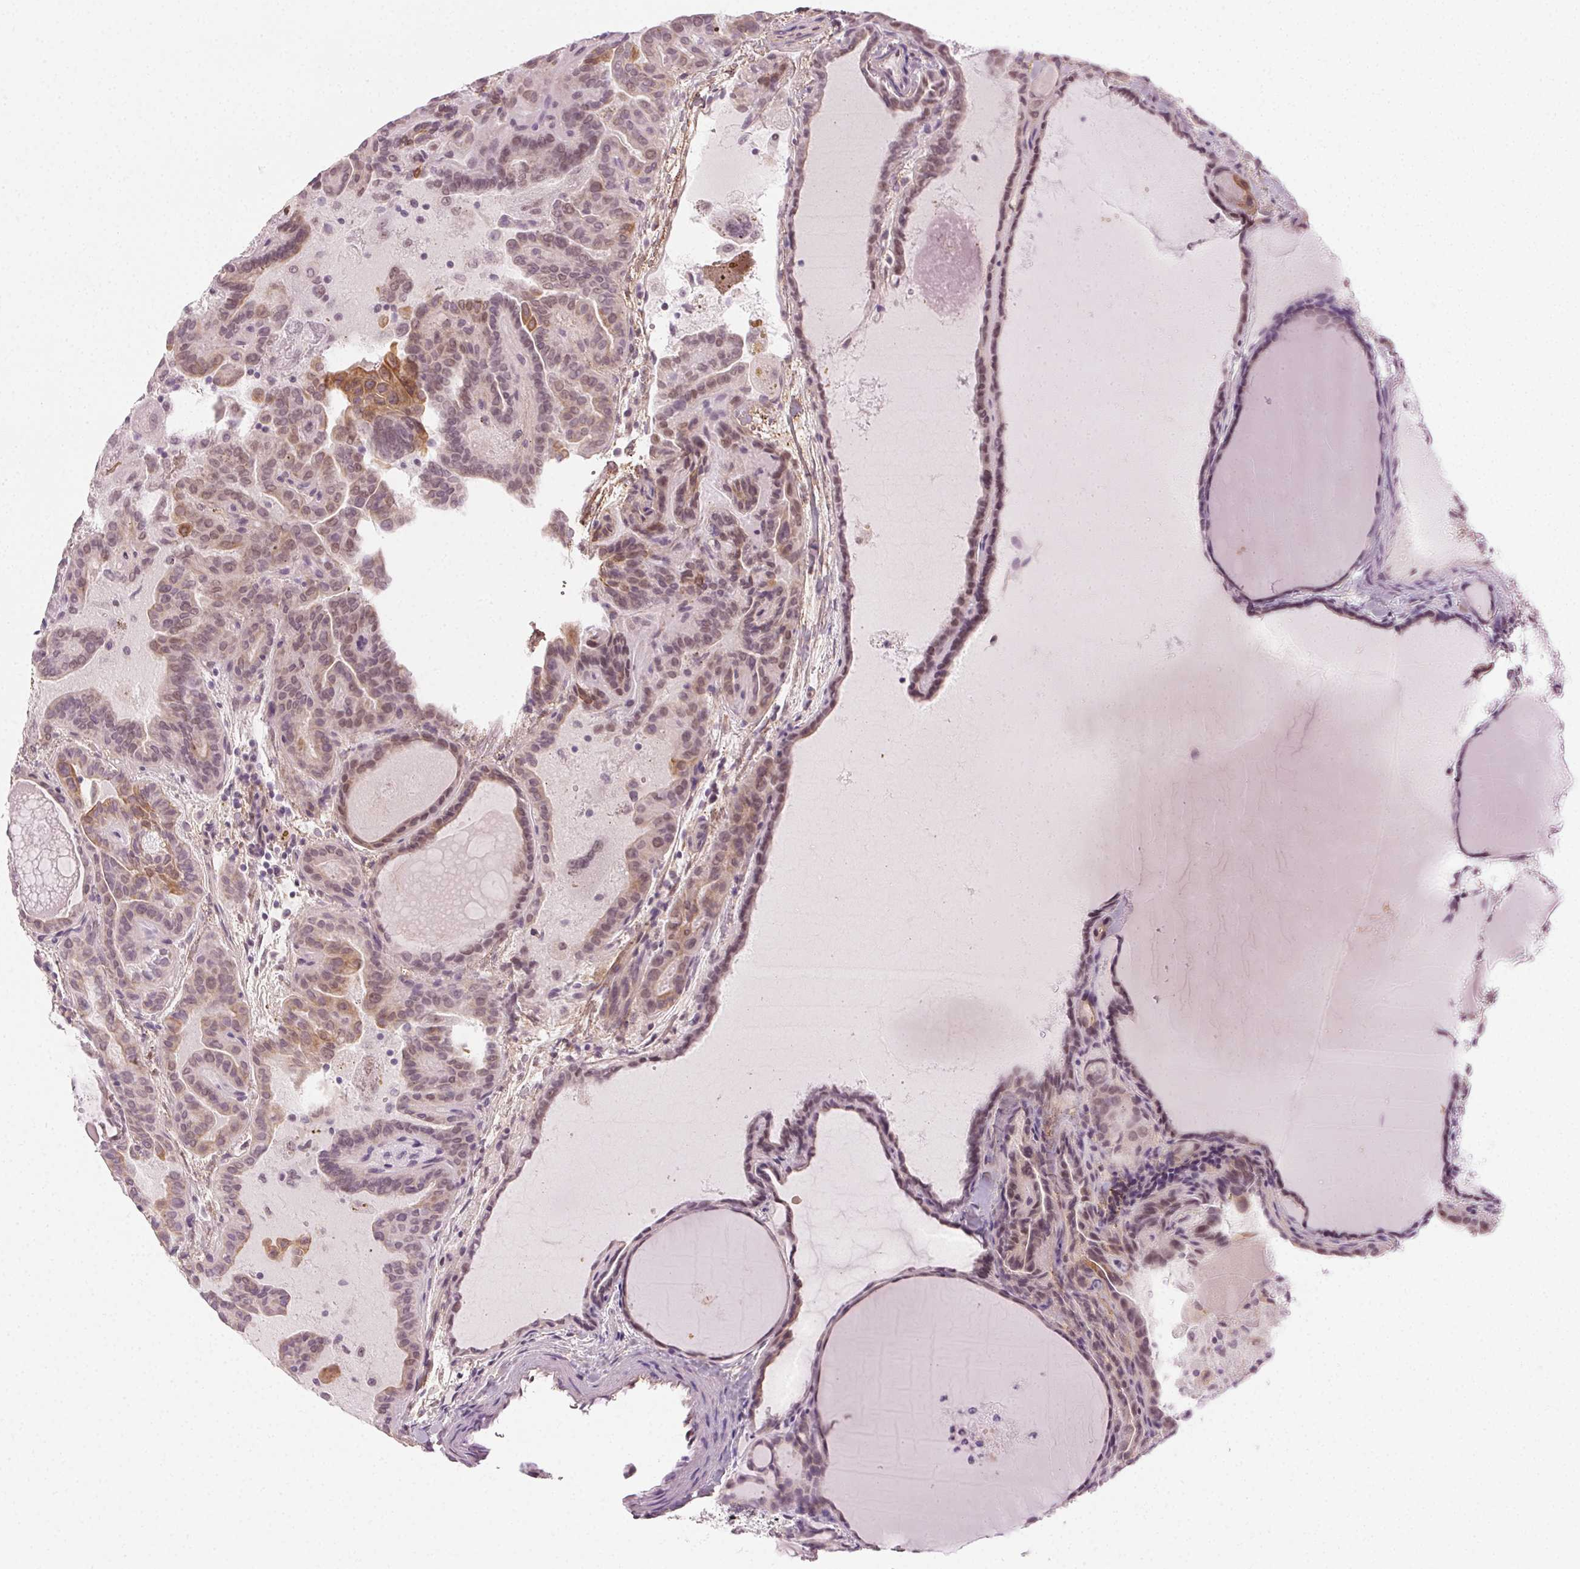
{"staining": {"intensity": "weak", "quantity": "25%-75%", "location": "cytoplasmic/membranous,nuclear"}, "tissue": "thyroid cancer", "cell_type": "Tumor cells", "image_type": "cancer", "snomed": [{"axis": "morphology", "description": "Papillary adenocarcinoma, NOS"}, {"axis": "topography", "description": "Thyroid gland"}], "caption": "Weak cytoplasmic/membranous and nuclear protein positivity is identified in about 25%-75% of tumor cells in thyroid cancer.", "gene": "AIF1L", "patient": {"sex": "female", "age": 46}}